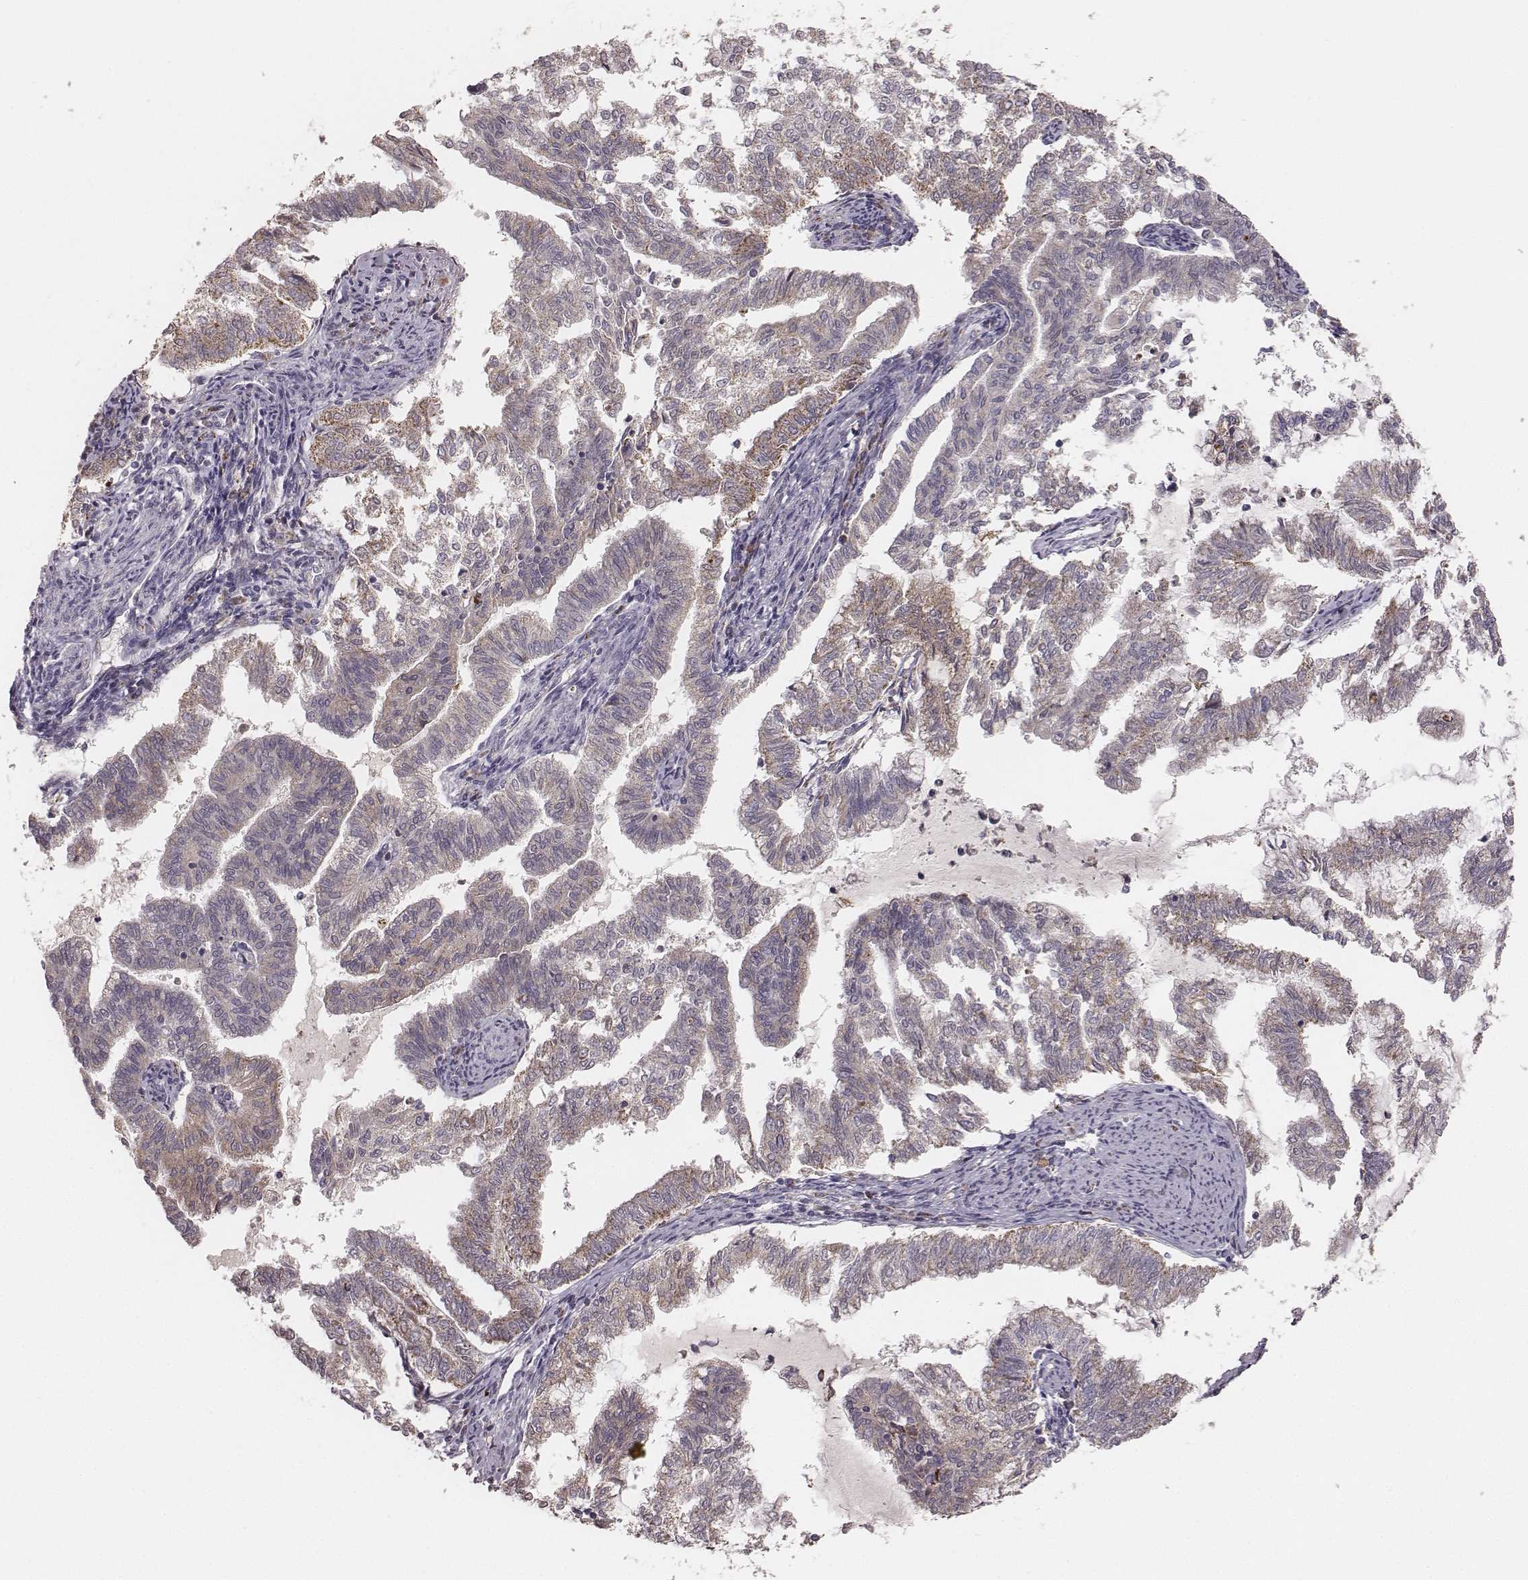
{"staining": {"intensity": "moderate", "quantity": ">75%", "location": "cytoplasmic/membranous"}, "tissue": "endometrial cancer", "cell_type": "Tumor cells", "image_type": "cancer", "snomed": [{"axis": "morphology", "description": "Adenocarcinoma, NOS"}, {"axis": "topography", "description": "Endometrium"}], "caption": "Protein expression analysis of human endometrial cancer reveals moderate cytoplasmic/membranous staining in about >75% of tumor cells.", "gene": "TUFM", "patient": {"sex": "female", "age": 79}}